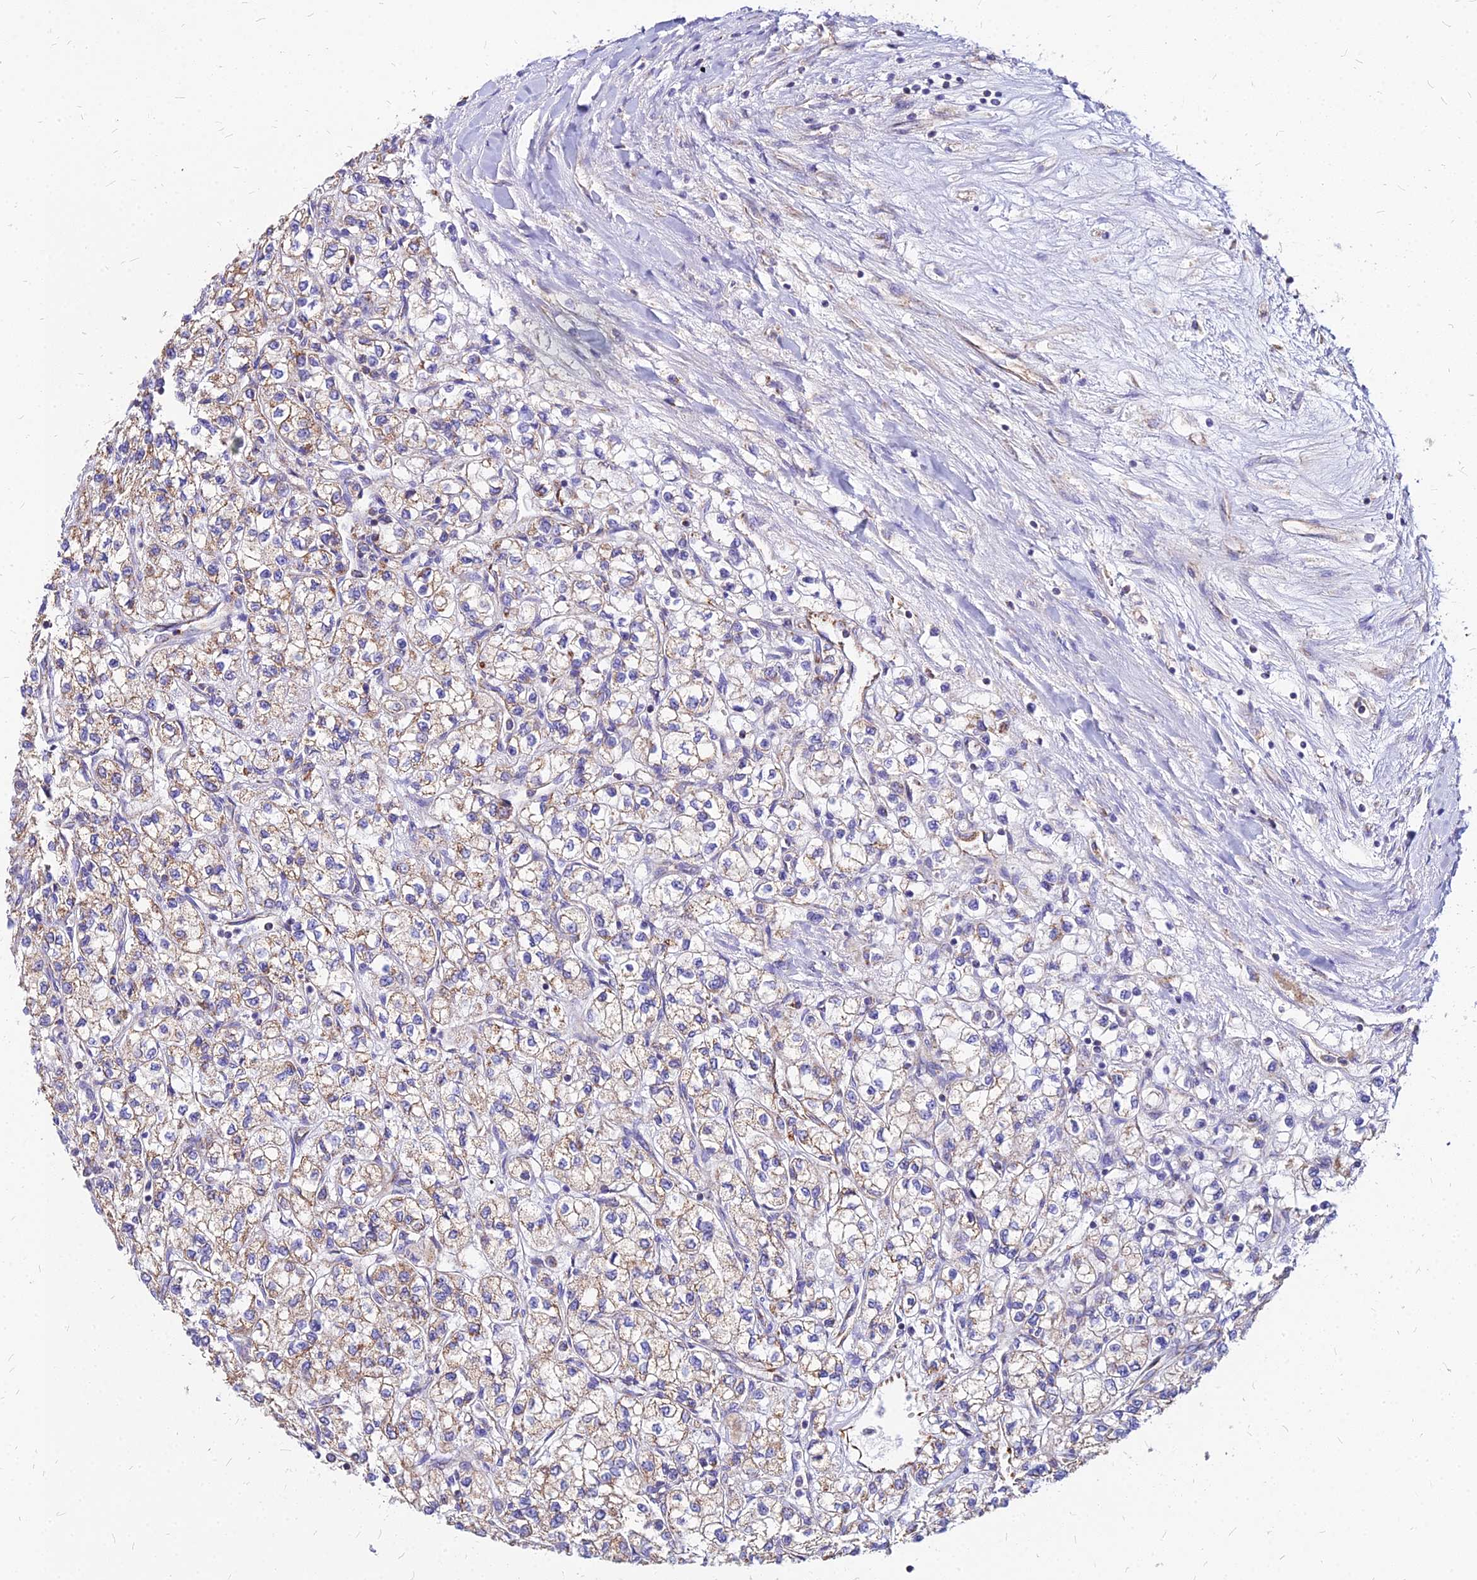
{"staining": {"intensity": "moderate", "quantity": ">75%", "location": "cytoplasmic/membranous"}, "tissue": "renal cancer", "cell_type": "Tumor cells", "image_type": "cancer", "snomed": [{"axis": "morphology", "description": "Adenocarcinoma, NOS"}, {"axis": "topography", "description": "Kidney"}], "caption": "IHC image of neoplastic tissue: human renal adenocarcinoma stained using immunohistochemistry (IHC) demonstrates medium levels of moderate protein expression localized specifically in the cytoplasmic/membranous of tumor cells, appearing as a cytoplasmic/membranous brown color.", "gene": "DLD", "patient": {"sex": "male", "age": 80}}